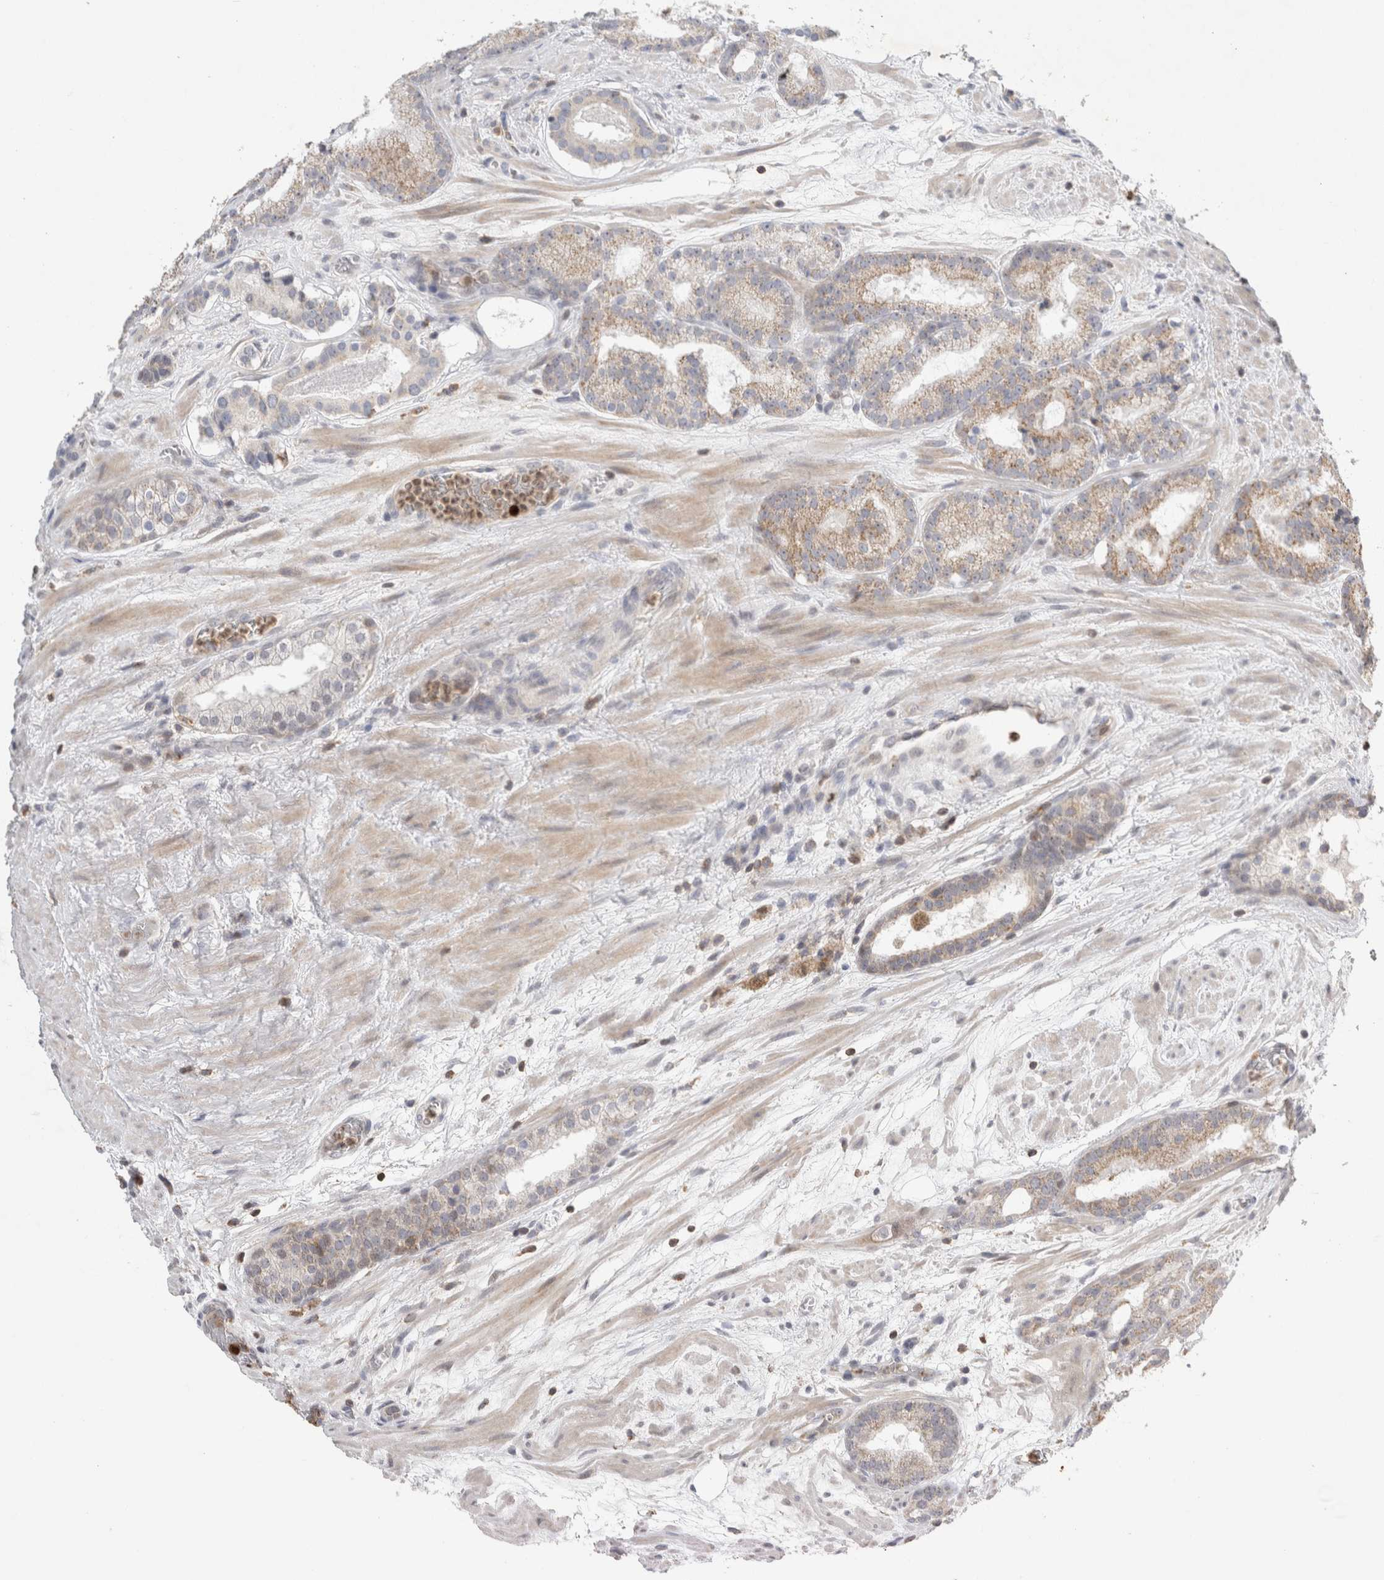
{"staining": {"intensity": "moderate", "quantity": ">75%", "location": "cytoplasmic/membranous"}, "tissue": "prostate cancer", "cell_type": "Tumor cells", "image_type": "cancer", "snomed": [{"axis": "morphology", "description": "Adenocarcinoma, Low grade"}, {"axis": "topography", "description": "Prostate"}], "caption": "Adenocarcinoma (low-grade) (prostate) stained for a protein (brown) shows moderate cytoplasmic/membranous positive expression in approximately >75% of tumor cells.", "gene": "AGMAT", "patient": {"sex": "male", "age": 69}}